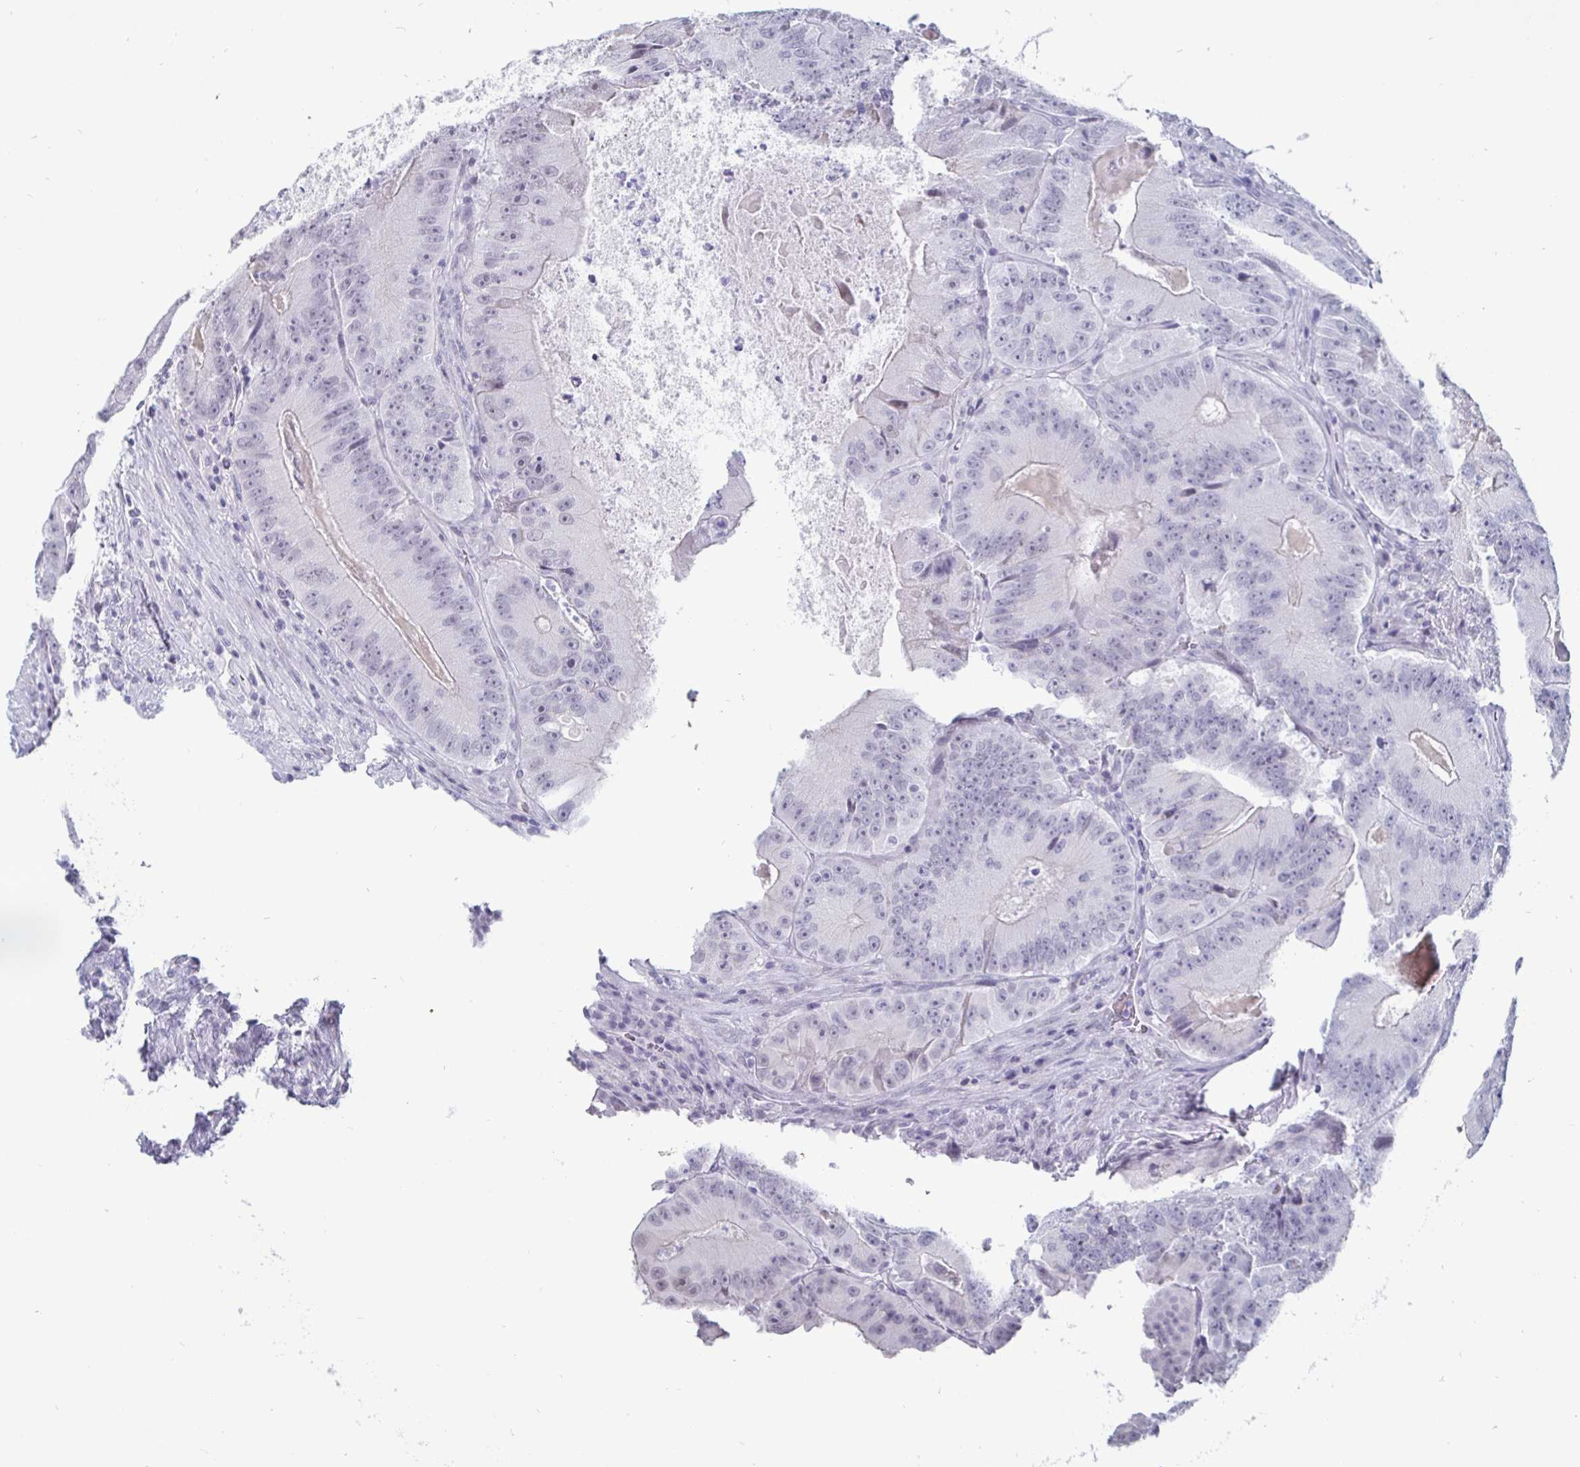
{"staining": {"intensity": "negative", "quantity": "none", "location": "none"}, "tissue": "colorectal cancer", "cell_type": "Tumor cells", "image_type": "cancer", "snomed": [{"axis": "morphology", "description": "Adenocarcinoma, NOS"}, {"axis": "topography", "description": "Colon"}], "caption": "Tumor cells are negative for protein expression in human adenocarcinoma (colorectal).", "gene": "OOSP2", "patient": {"sex": "female", "age": 86}}